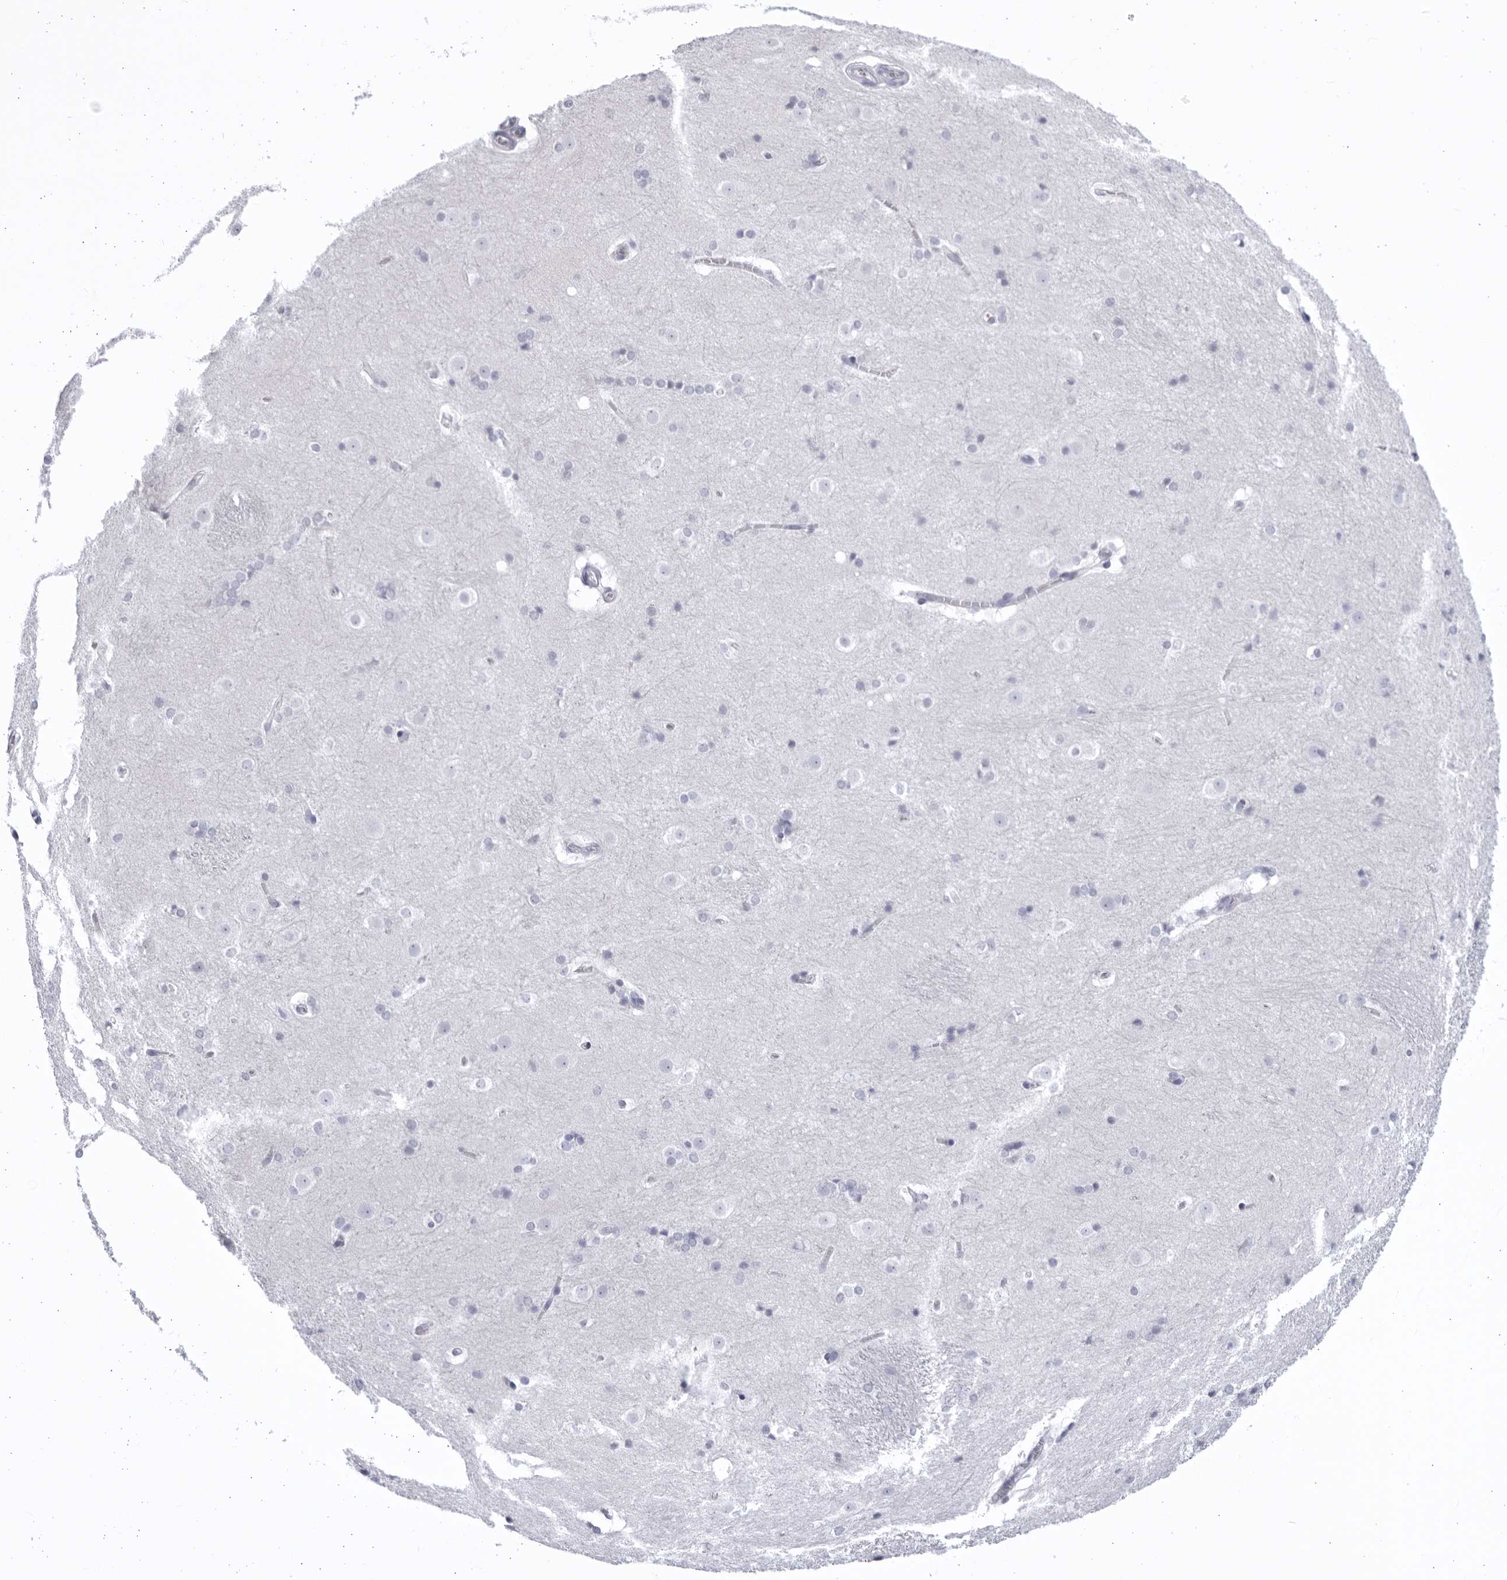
{"staining": {"intensity": "negative", "quantity": "none", "location": "none"}, "tissue": "caudate", "cell_type": "Glial cells", "image_type": "normal", "snomed": [{"axis": "morphology", "description": "Normal tissue, NOS"}, {"axis": "topography", "description": "Lateral ventricle wall"}], "caption": "A micrograph of caudate stained for a protein exhibits no brown staining in glial cells.", "gene": "CCDC181", "patient": {"sex": "female", "age": 19}}